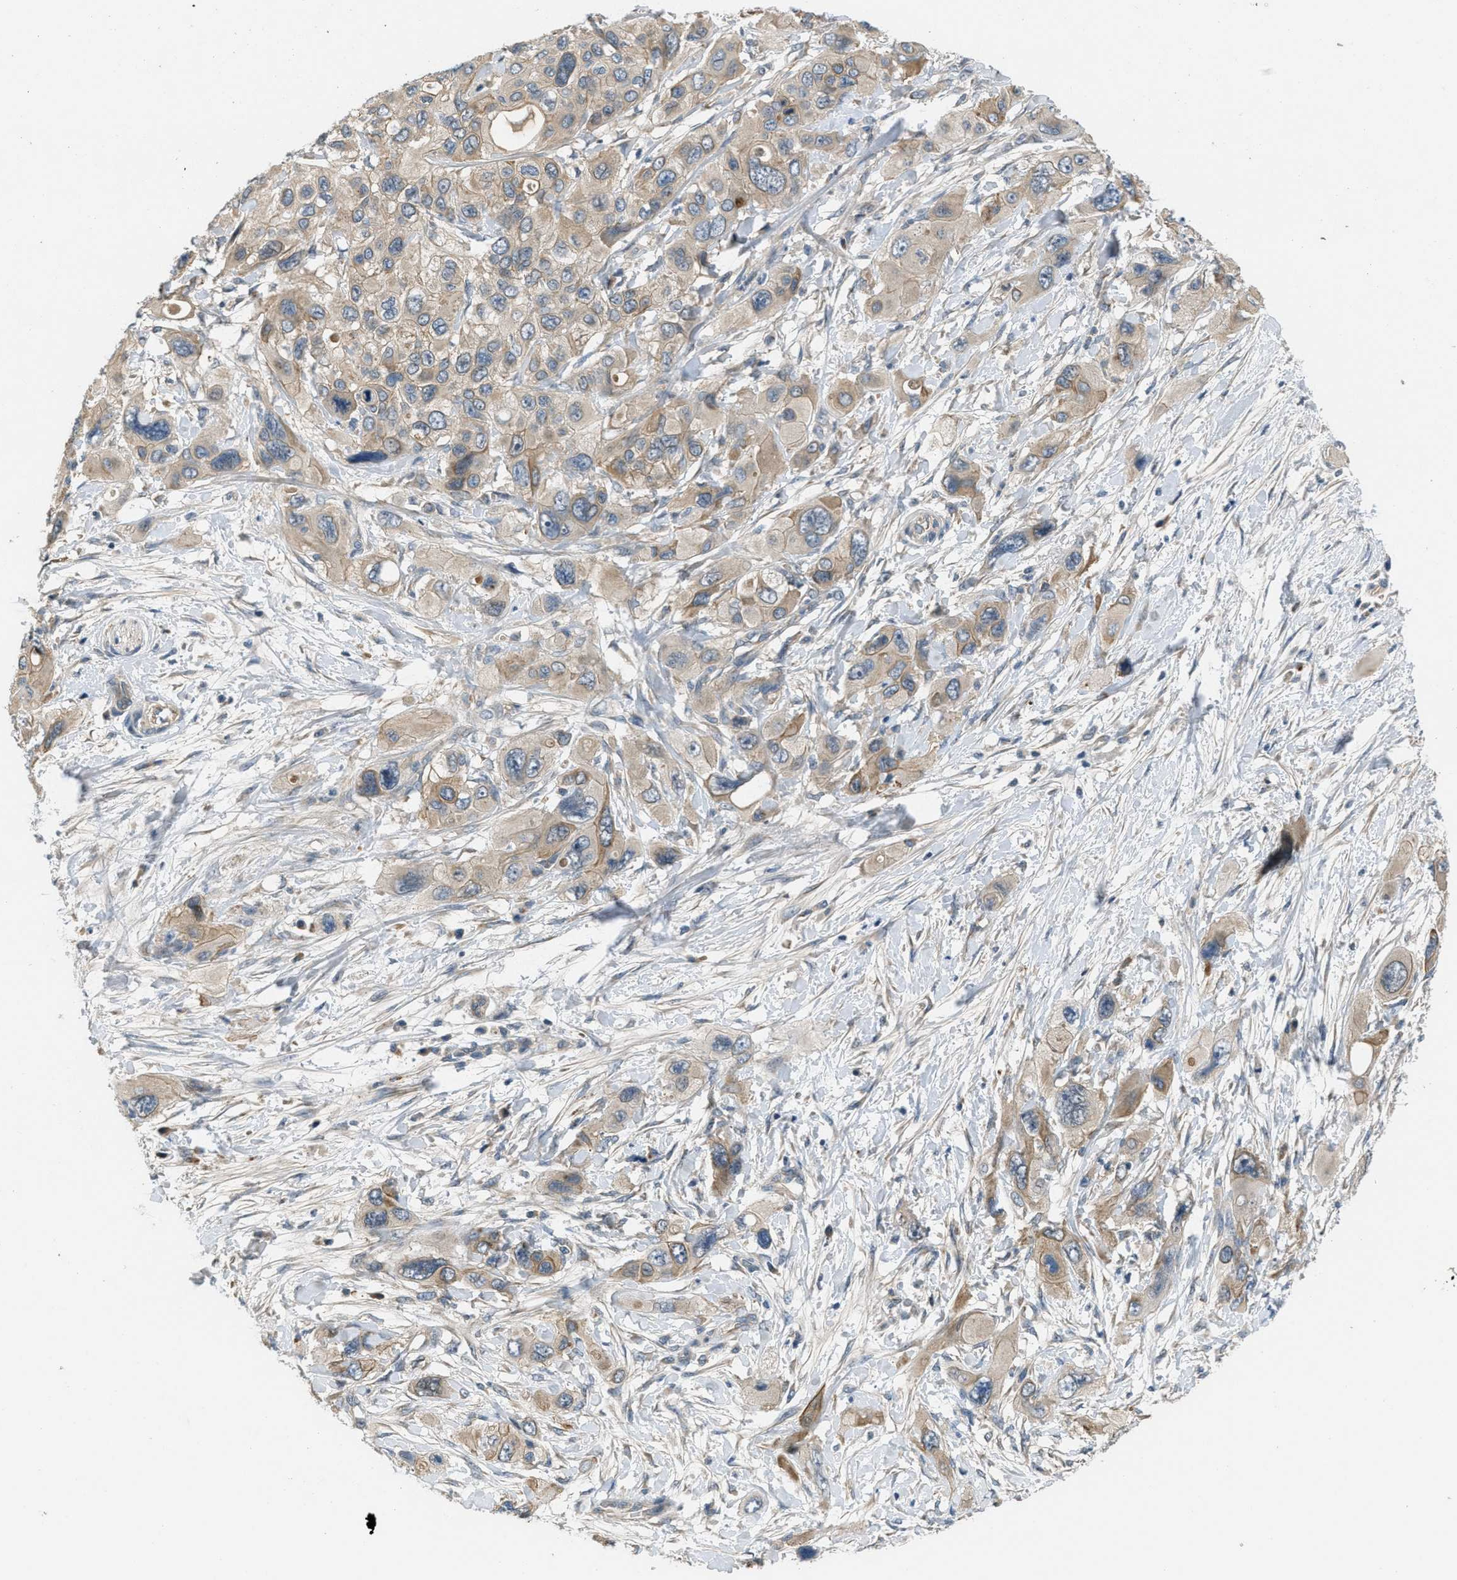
{"staining": {"intensity": "weak", "quantity": ">75%", "location": "cytoplasmic/membranous"}, "tissue": "pancreatic cancer", "cell_type": "Tumor cells", "image_type": "cancer", "snomed": [{"axis": "morphology", "description": "Adenocarcinoma, NOS"}, {"axis": "topography", "description": "Pancreas"}], "caption": "Immunohistochemistry staining of pancreatic adenocarcinoma, which reveals low levels of weak cytoplasmic/membranous staining in approximately >75% of tumor cells indicating weak cytoplasmic/membranous protein positivity. The staining was performed using DAB (brown) for protein detection and nuclei were counterstained in hematoxylin (blue).", "gene": "ADCY6", "patient": {"sex": "male", "age": 73}}